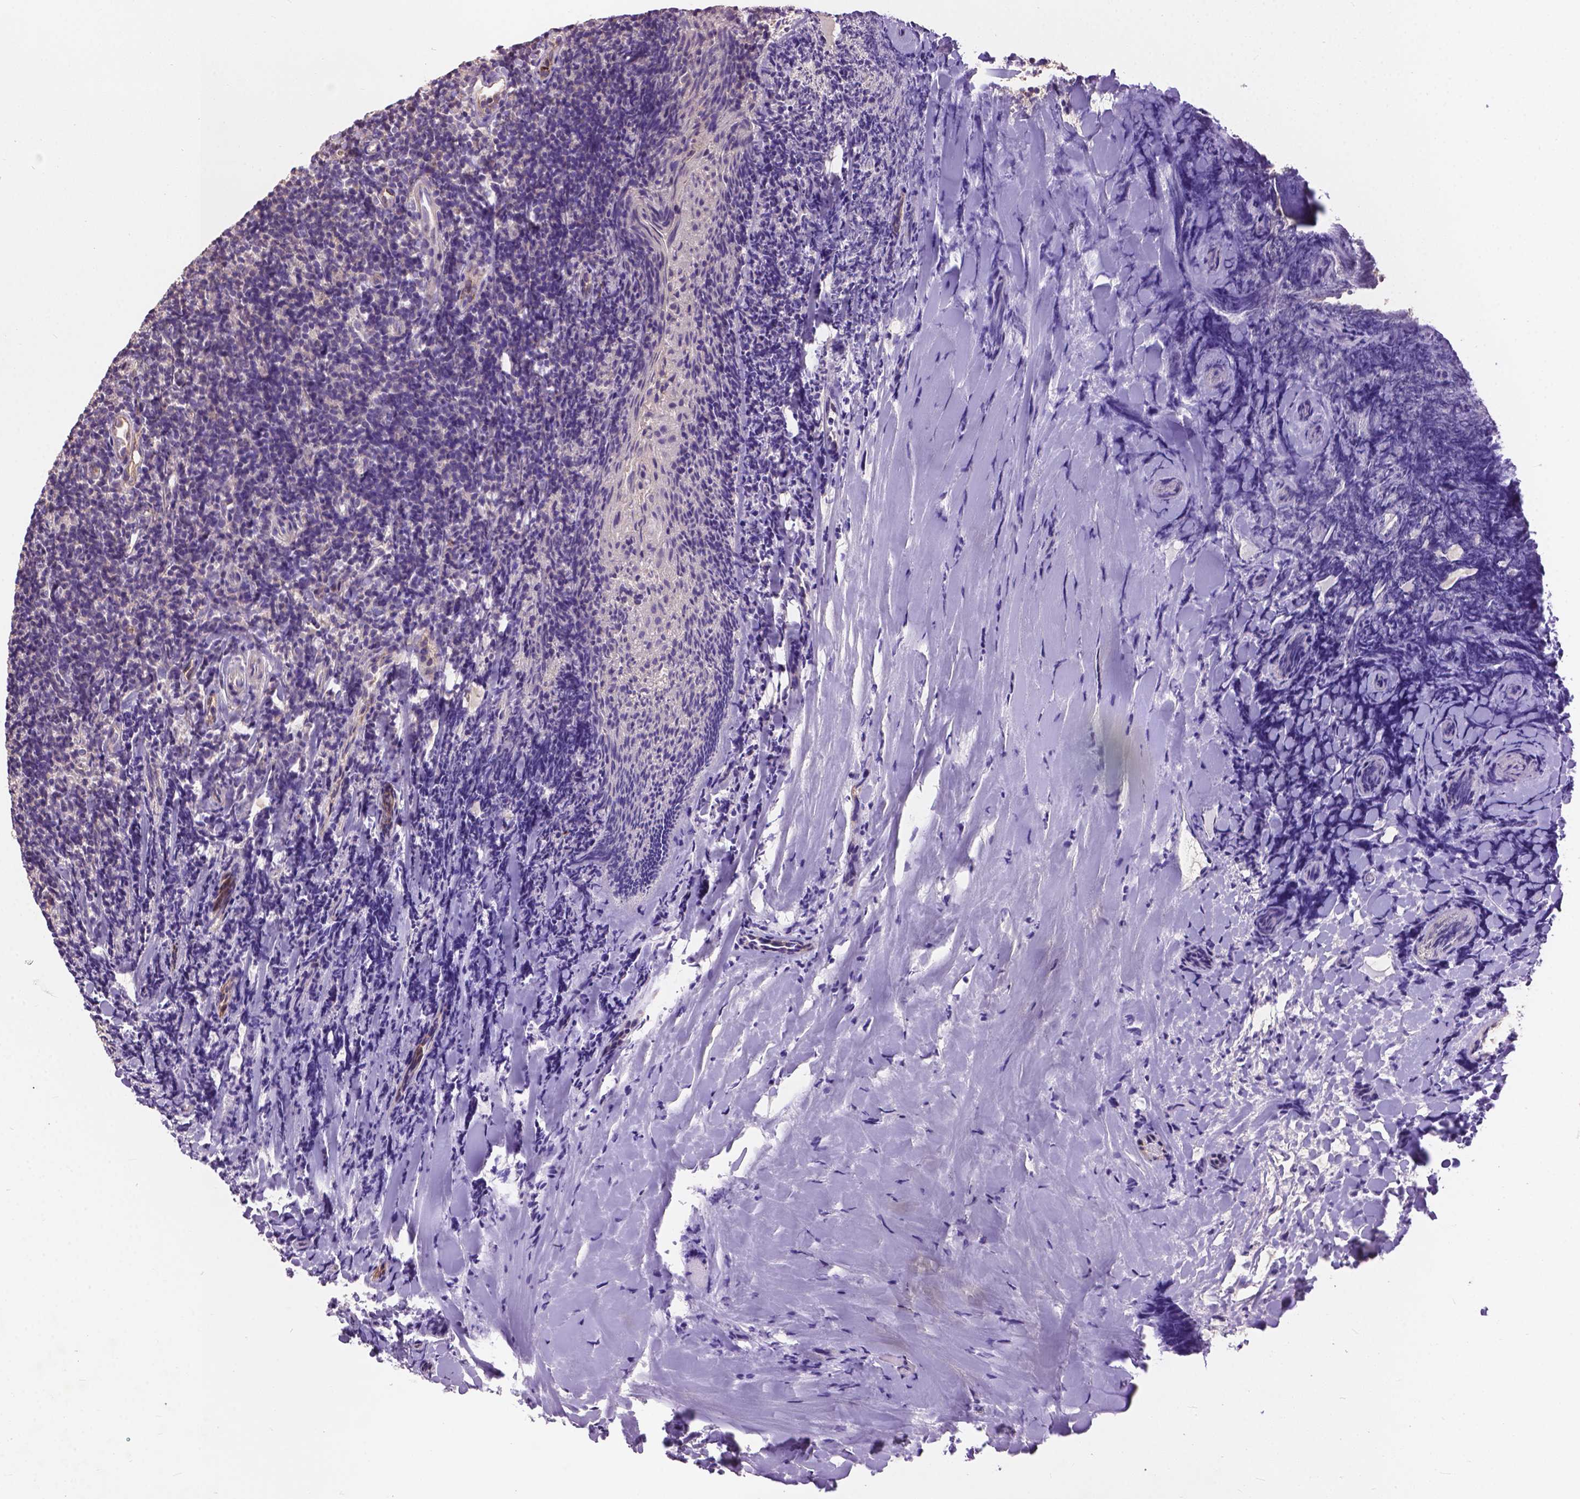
{"staining": {"intensity": "negative", "quantity": "none", "location": "none"}, "tissue": "tonsil", "cell_type": "Germinal center cells", "image_type": "normal", "snomed": [{"axis": "morphology", "description": "Normal tissue, NOS"}, {"axis": "topography", "description": "Tonsil"}], "caption": "Benign tonsil was stained to show a protein in brown. There is no significant expression in germinal center cells. (Stains: DAB (3,3'-diaminobenzidine) immunohistochemistry with hematoxylin counter stain, Microscopy: brightfield microscopy at high magnification).", "gene": "ZNF337", "patient": {"sex": "female", "age": 10}}